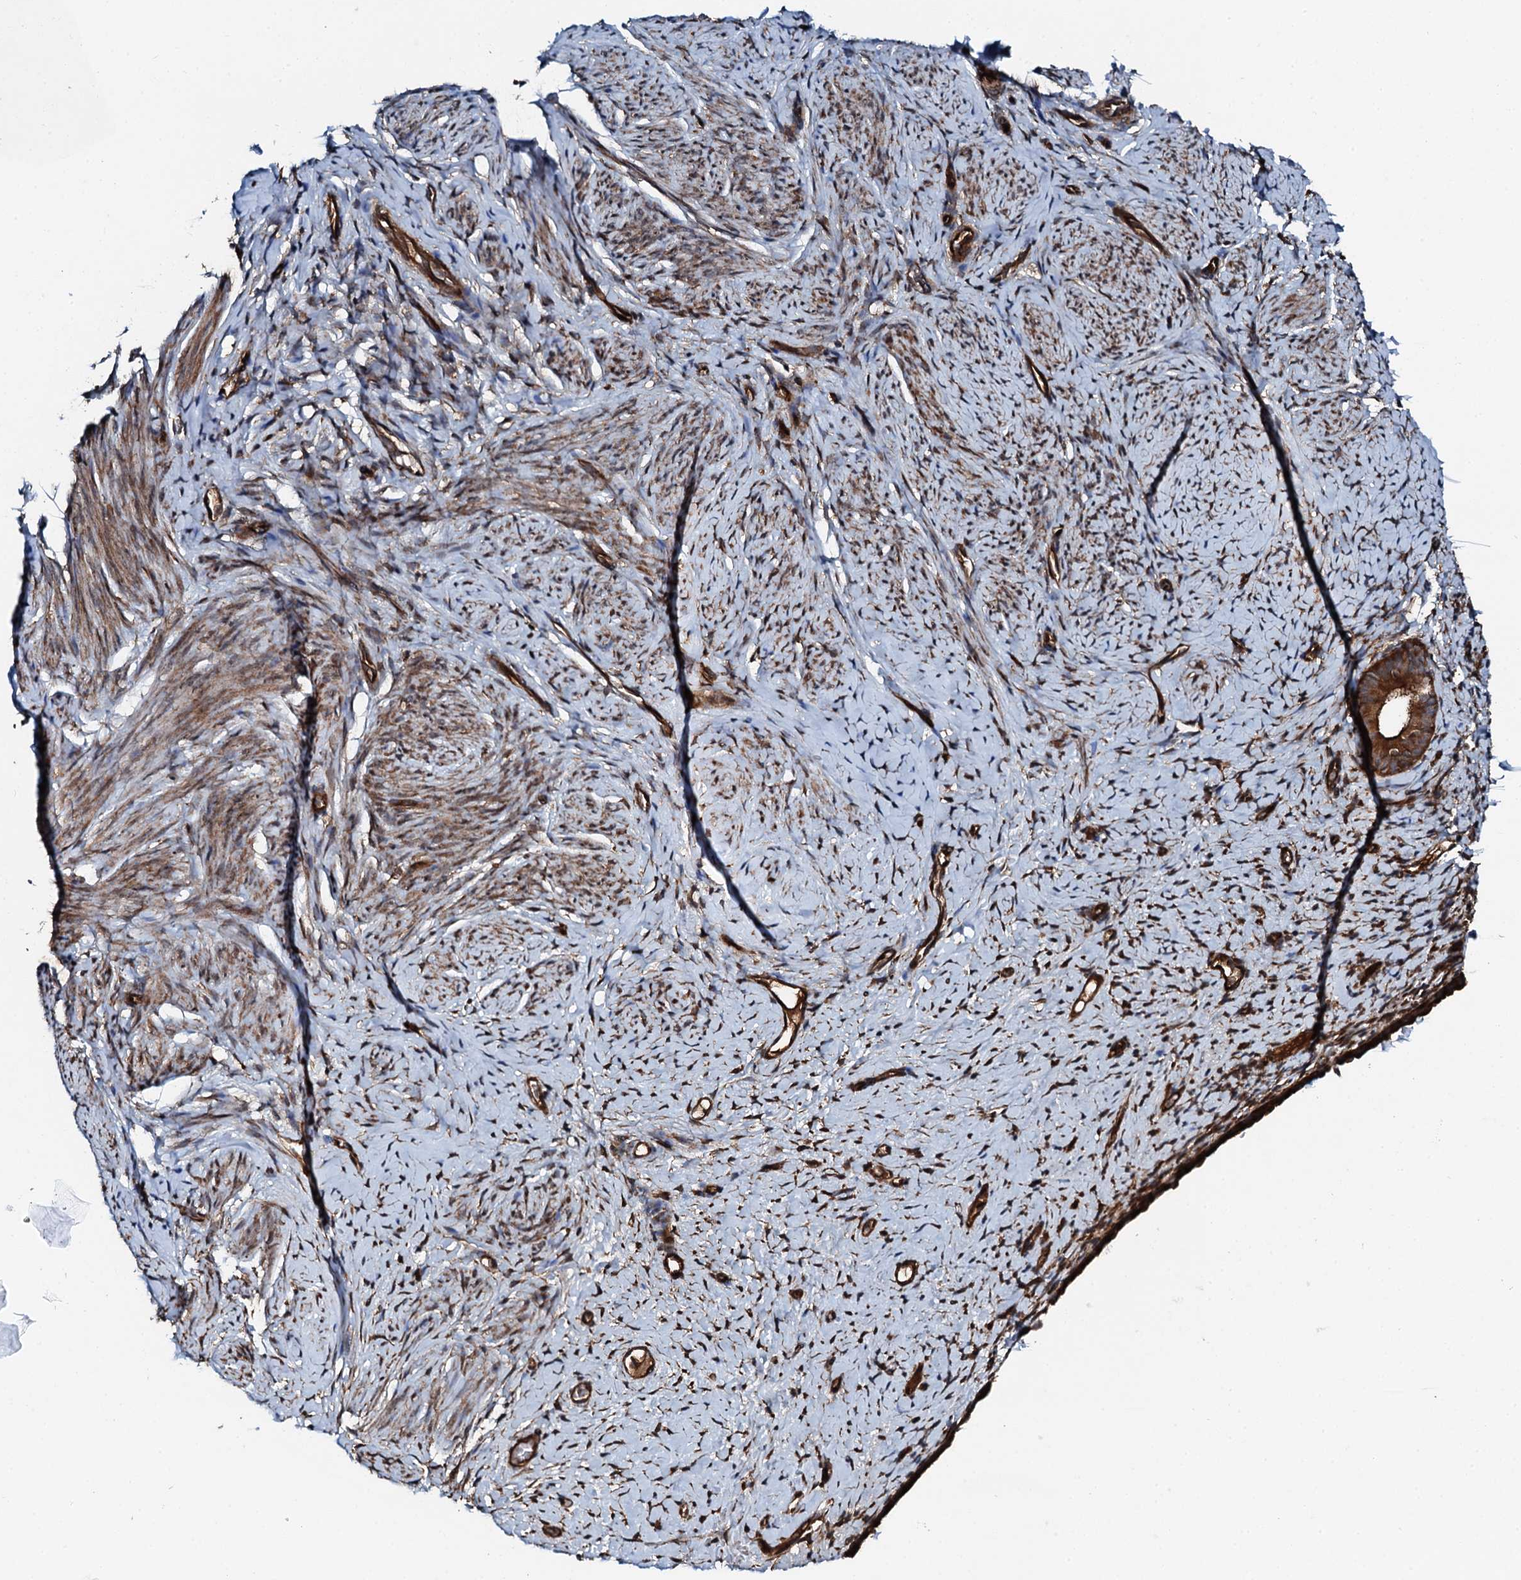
{"staining": {"intensity": "weak", "quantity": "<25%", "location": "cytoplasmic/membranous"}, "tissue": "endometrium", "cell_type": "Cells in endometrial stroma", "image_type": "normal", "snomed": [{"axis": "morphology", "description": "Normal tissue, NOS"}, {"axis": "topography", "description": "Endometrium"}], "caption": "High power microscopy histopathology image of an immunohistochemistry photomicrograph of benign endometrium, revealing no significant staining in cells in endometrial stroma.", "gene": "FLYWCH1", "patient": {"sex": "female", "age": 65}}